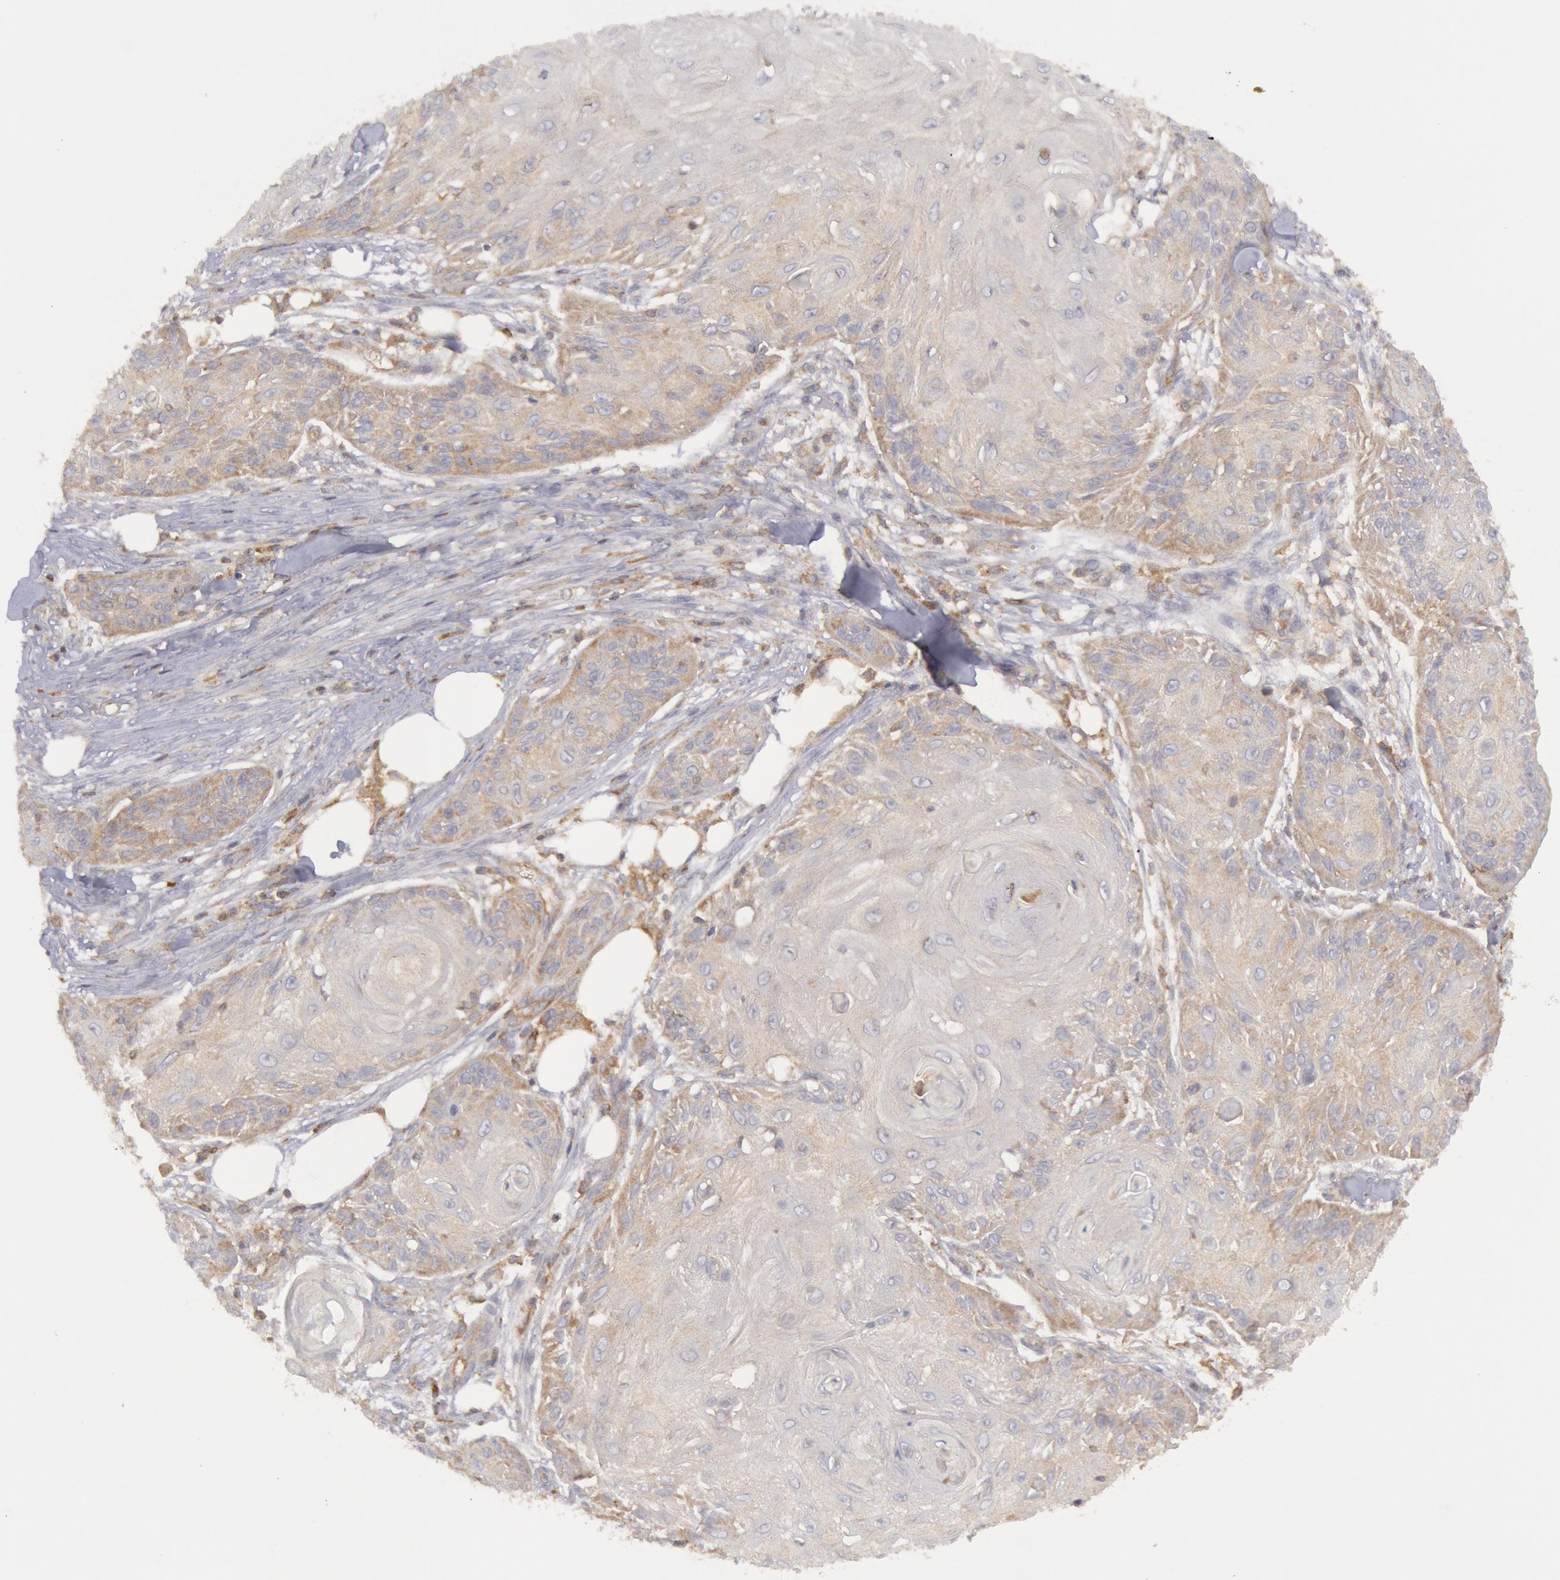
{"staining": {"intensity": "weak", "quantity": ">75%", "location": "cytoplasmic/membranous"}, "tissue": "skin cancer", "cell_type": "Tumor cells", "image_type": "cancer", "snomed": [{"axis": "morphology", "description": "Squamous cell carcinoma, NOS"}, {"axis": "topography", "description": "Skin"}], "caption": "DAB immunohistochemical staining of human squamous cell carcinoma (skin) demonstrates weak cytoplasmic/membranous protein expression in about >75% of tumor cells.", "gene": "IKBKB", "patient": {"sex": "female", "age": 88}}